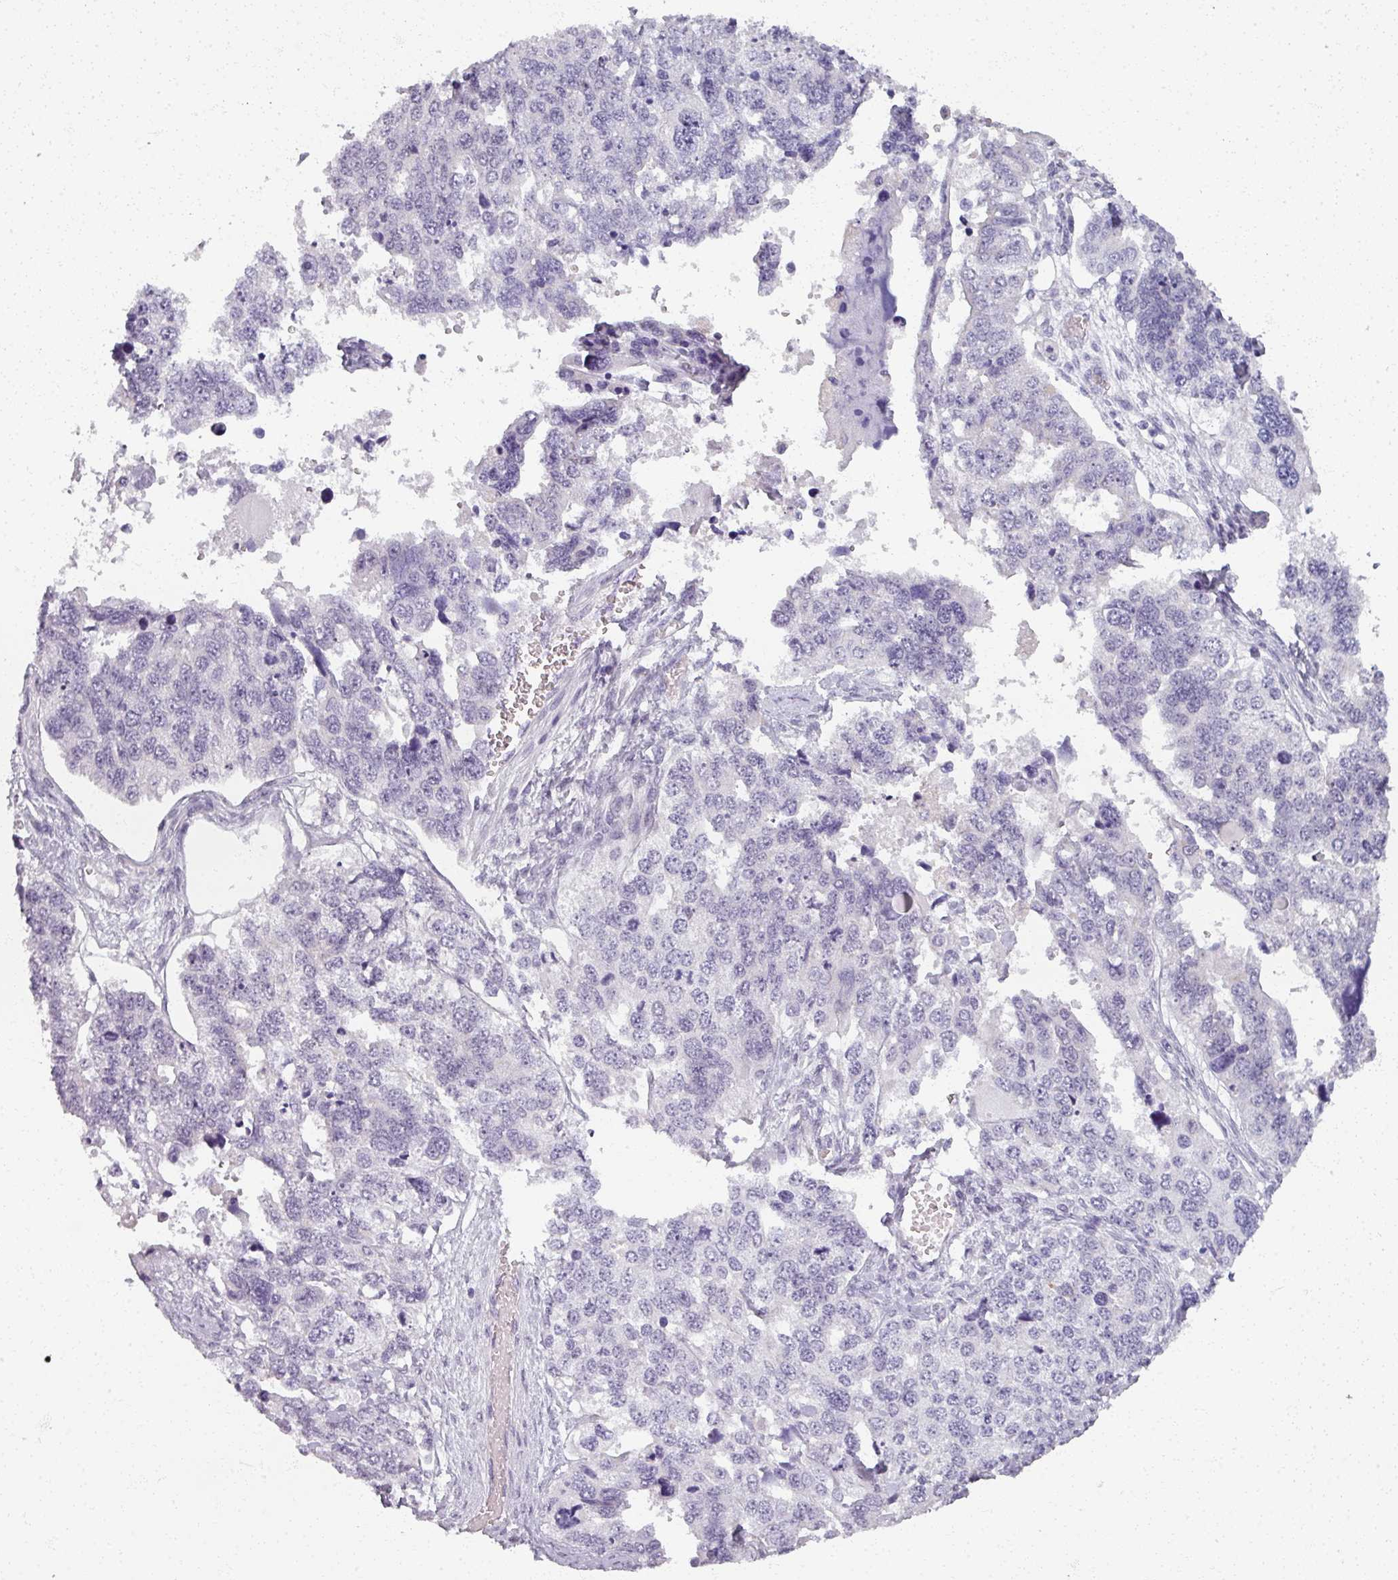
{"staining": {"intensity": "negative", "quantity": "none", "location": "none"}, "tissue": "ovarian cancer", "cell_type": "Tumor cells", "image_type": "cancer", "snomed": [{"axis": "morphology", "description": "Cystadenocarcinoma, serous, NOS"}, {"axis": "topography", "description": "Ovary"}], "caption": "A photomicrograph of human ovarian cancer (serous cystadenocarcinoma) is negative for staining in tumor cells.", "gene": "RFPL2", "patient": {"sex": "female", "age": 76}}